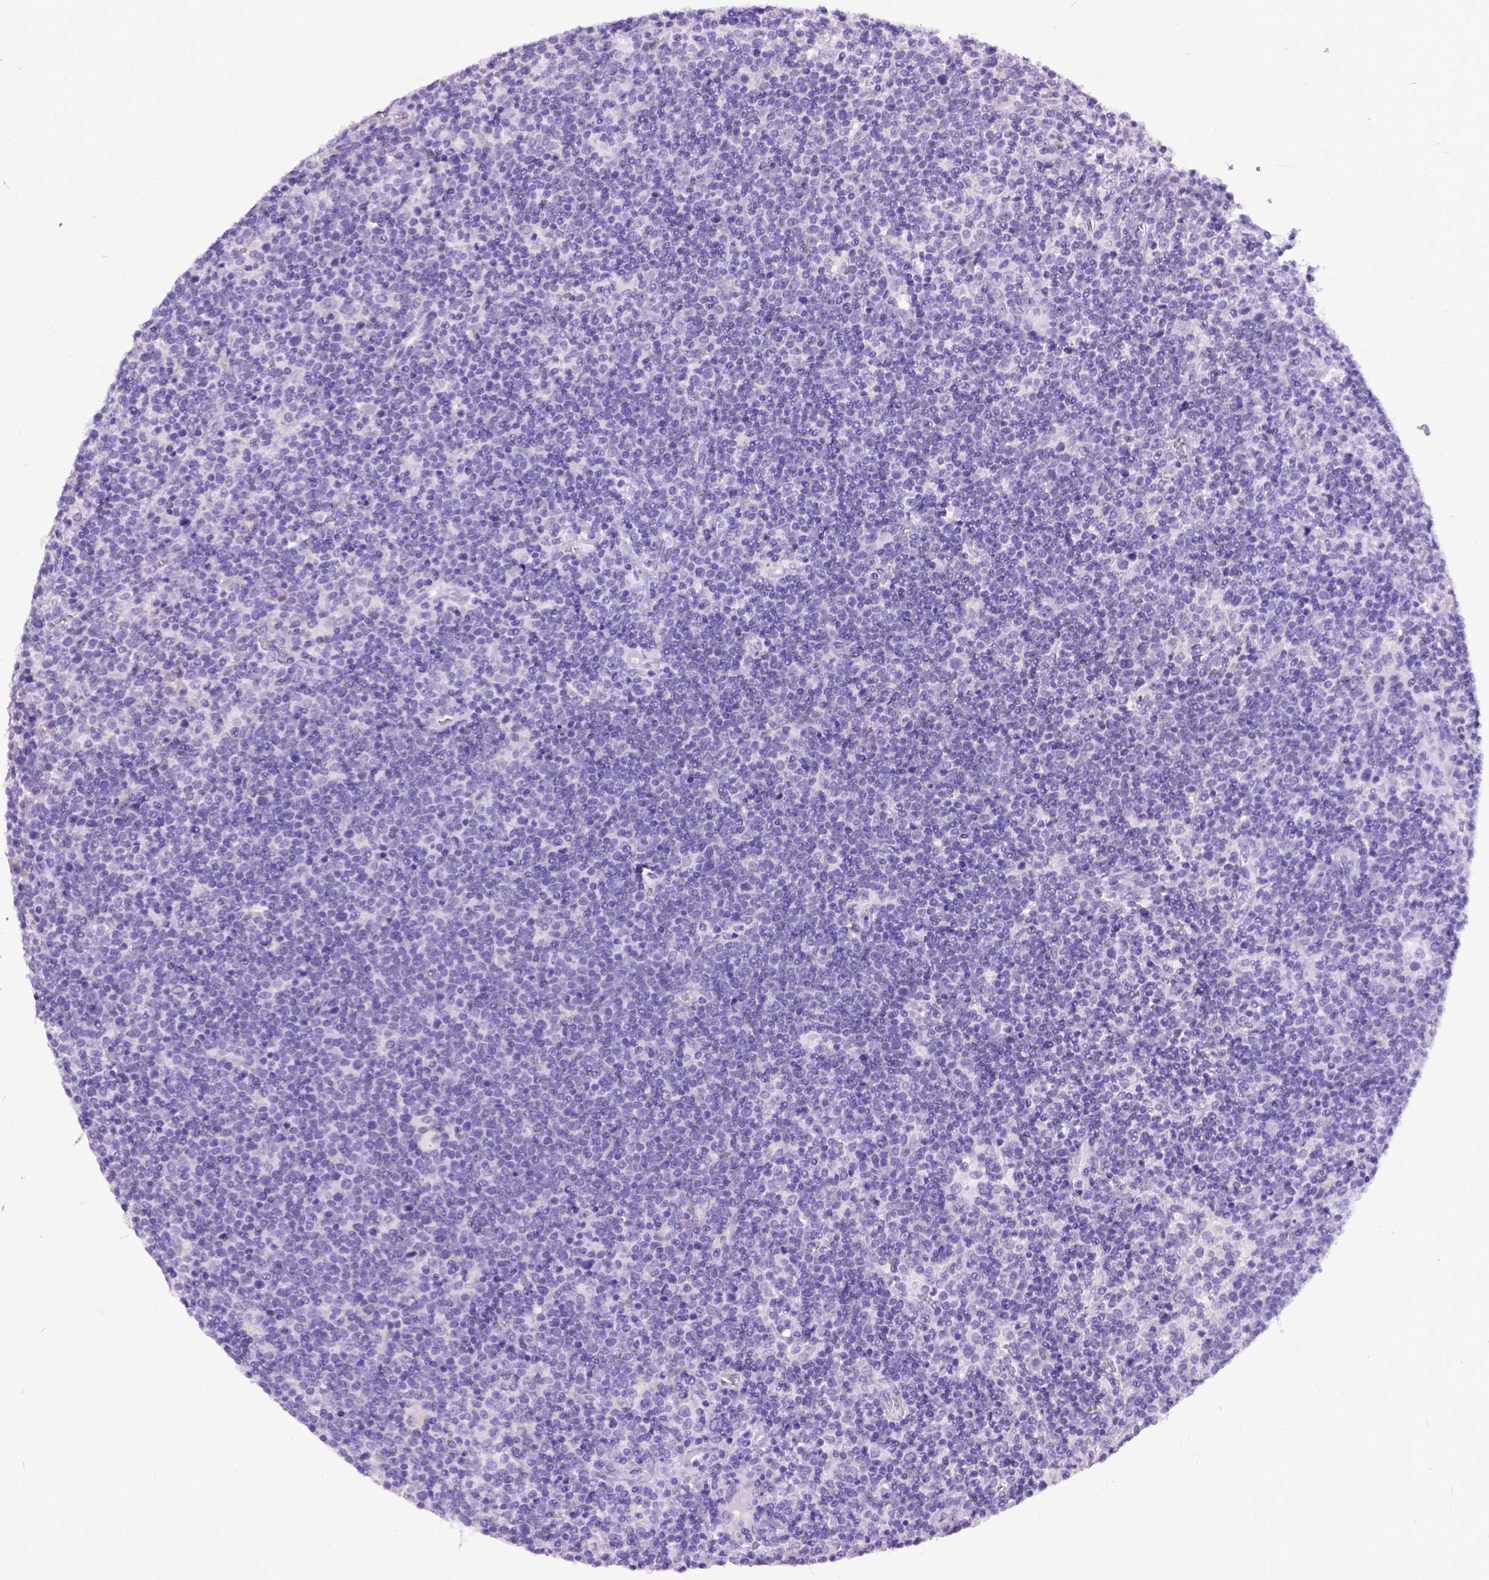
{"staining": {"intensity": "negative", "quantity": "none", "location": "none"}, "tissue": "lymphoma", "cell_type": "Tumor cells", "image_type": "cancer", "snomed": [{"axis": "morphology", "description": "Malignant lymphoma, non-Hodgkin's type, High grade"}, {"axis": "topography", "description": "Lymph node"}], "caption": "DAB immunohistochemical staining of human malignant lymphoma, non-Hodgkin's type (high-grade) shows no significant positivity in tumor cells. (DAB (3,3'-diaminobenzidine) immunohistochemistry visualized using brightfield microscopy, high magnification).", "gene": "NEUROD4", "patient": {"sex": "male", "age": 61}}